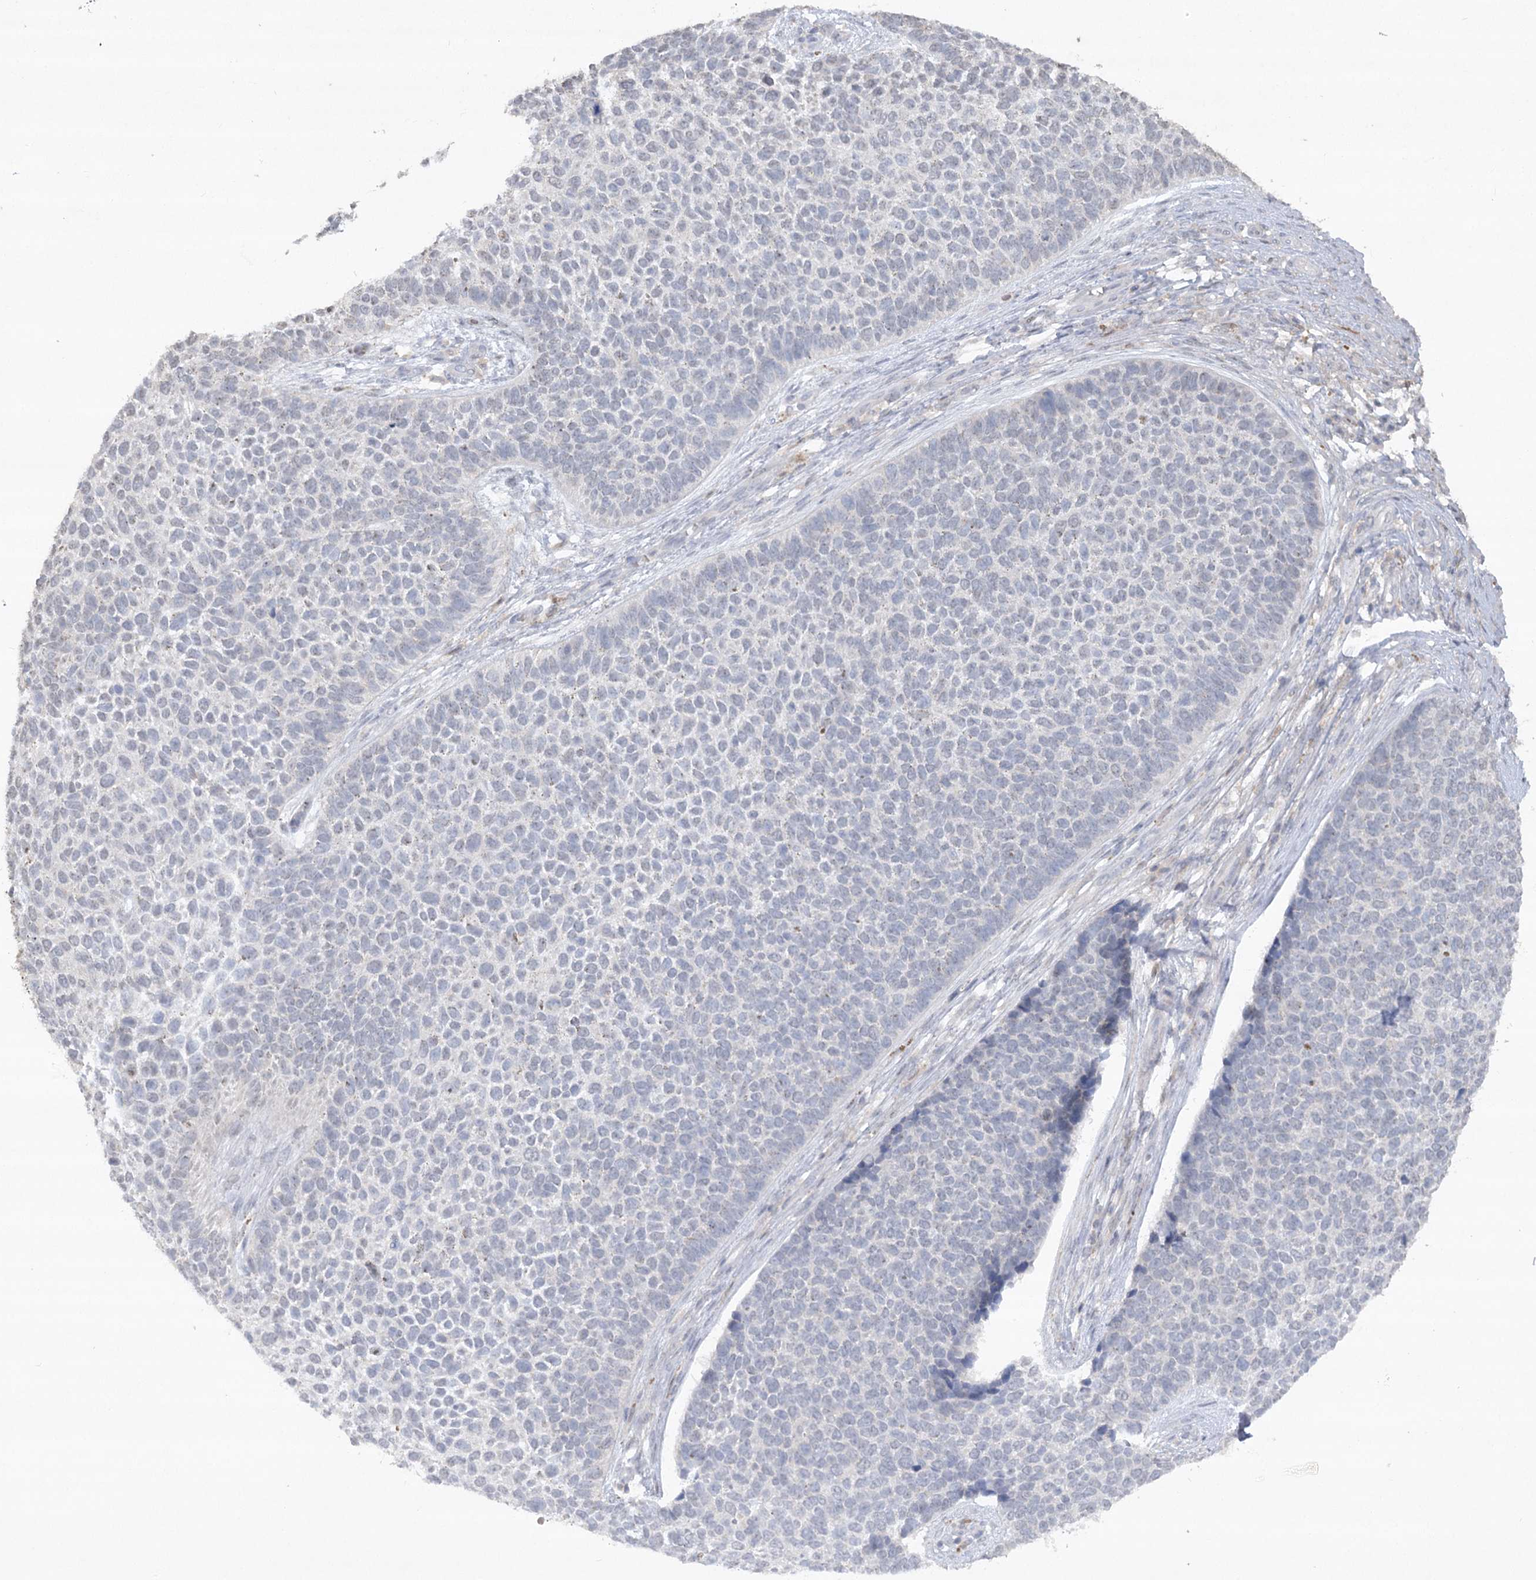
{"staining": {"intensity": "negative", "quantity": "none", "location": "none"}, "tissue": "skin cancer", "cell_type": "Tumor cells", "image_type": "cancer", "snomed": [{"axis": "morphology", "description": "Basal cell carcinoma"}, {"axis": "topography", "description": "Skin"}], "caption": "A photomicrograph of human skin cancer (basal cell carcinoma) is negative for staining in tumor cells.", "gene": "TRAF3IP1", "patient": {"sex": "female", "age": 84}}